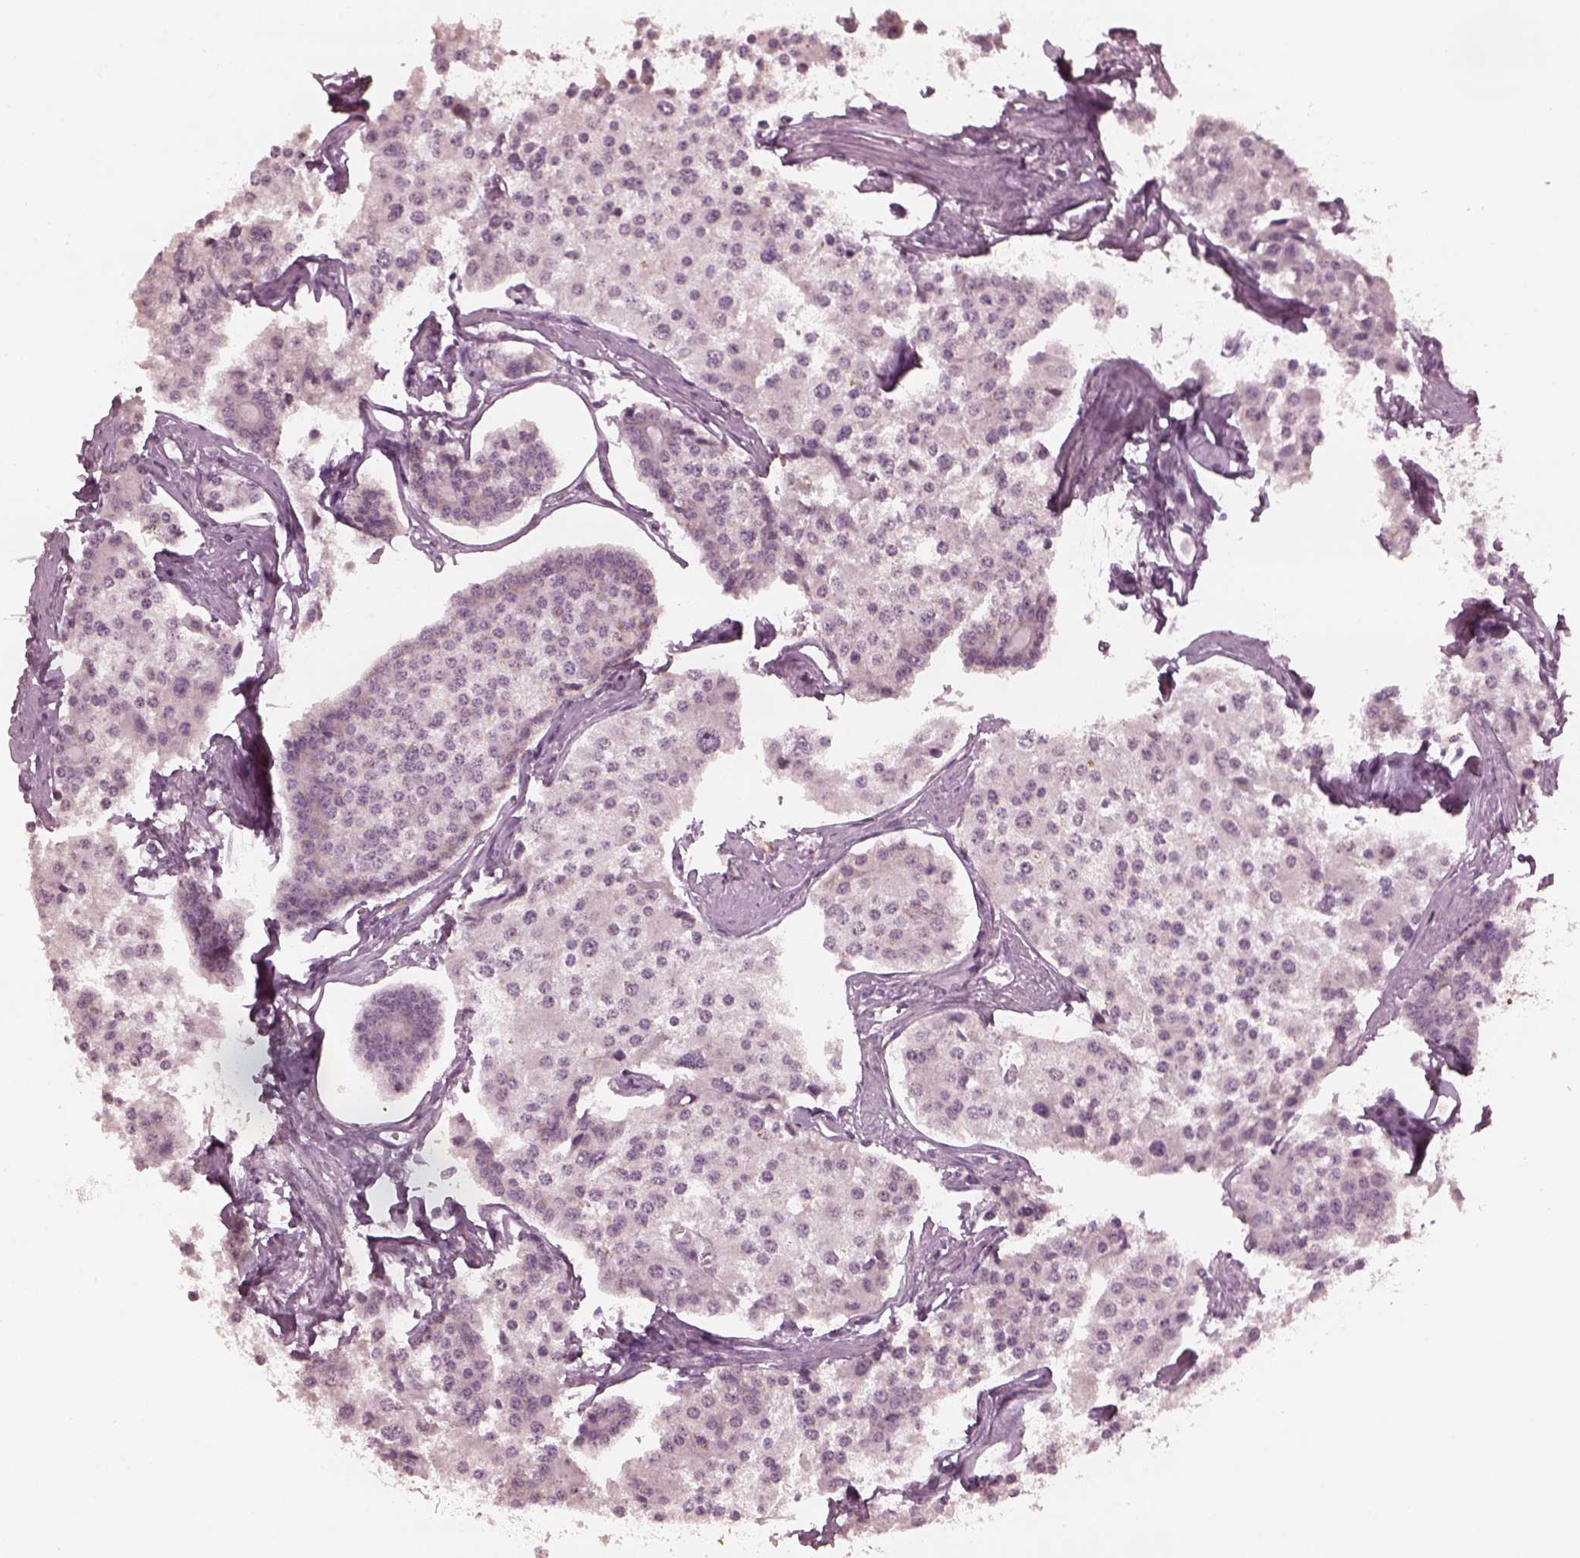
{"staining": {"intensity": "negative", "quantity": "none", "location": "none"}, "tissue": "carcinoid", "cell_type": "Tumor cells", "image_type": "cancer", "snomed": [{"axis": "morphology", "description": "Carcinoid, malignant, NOS"}, {"axis": "topography", "description": "Small intestine"}], "caption": "DAB immunohistochemical staining of human malignant carcinoid reveals no significant expression in tumor cells.", "gene": "KRT79", "patient": {"sex": "female", "age": 65}}